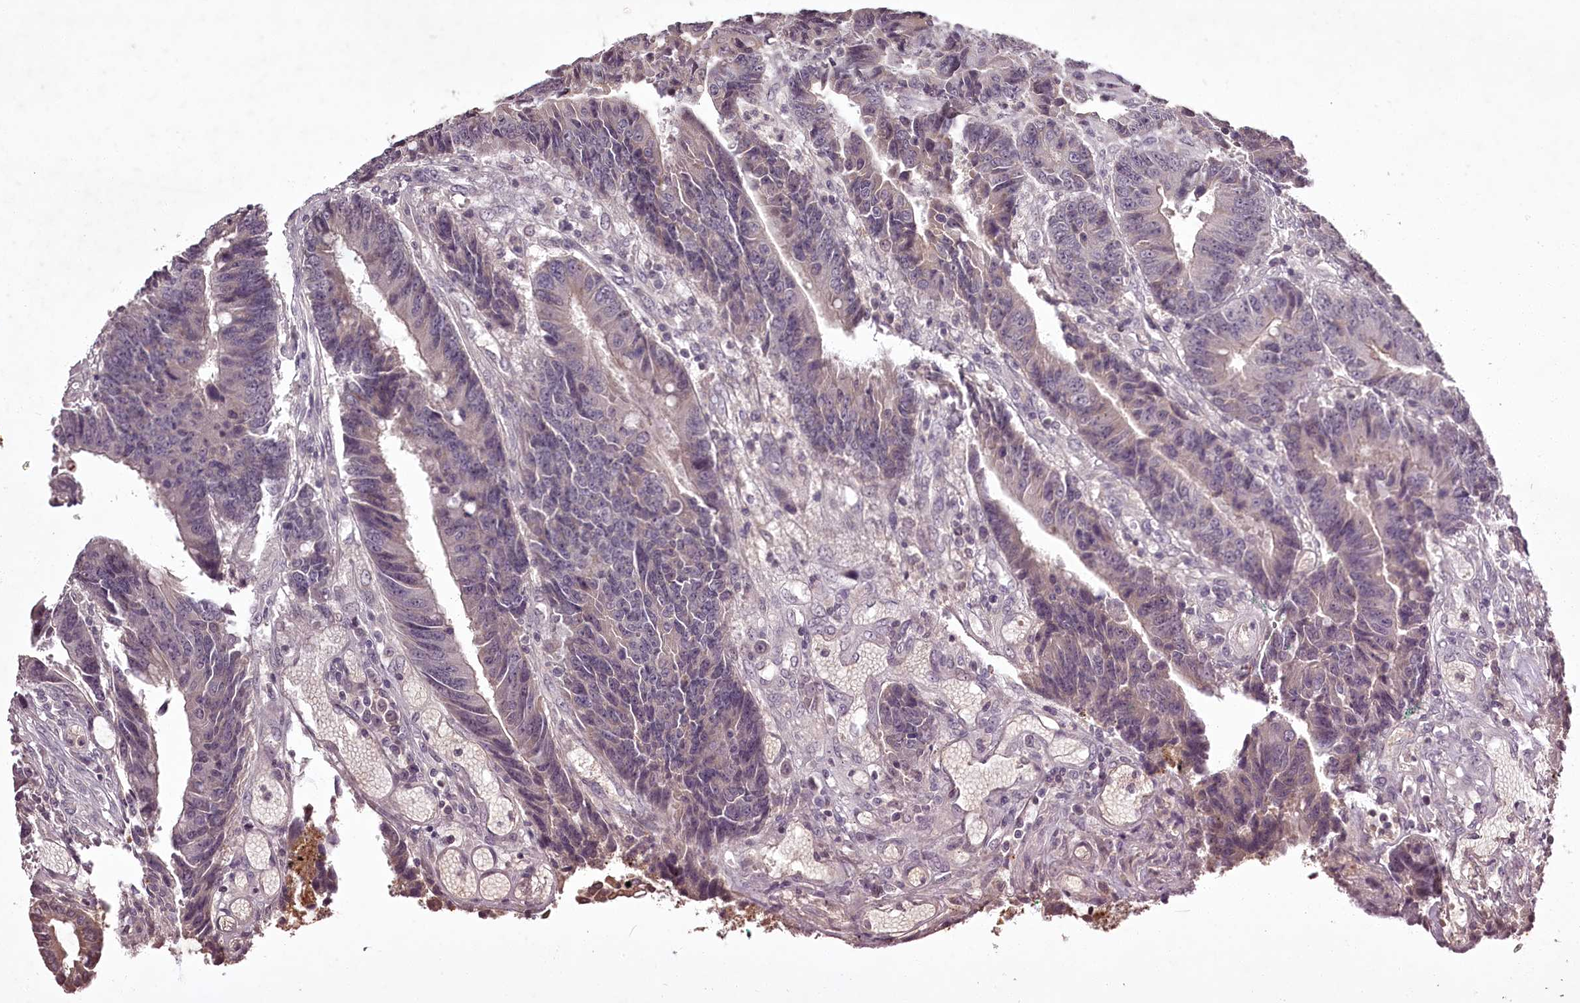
{"staining": {"intensity": "weak", "quantity": "<25%", "location": "cytoplasmic/membranous"}, "tissue": "colorectal cancer", "cell_type": "Tumor cells", "image_type": "cancer", "snomed": [{"axis": "morphology", "description": "Adenocarcinoma, NOS"}, {"axis": "topography", "description": "Rectum"}], "caption": "High power microscopy micrograph of an immunohistochemistry photomicrograph of colorectal cancer (adenocarcinoma), revealing no significant positivity in tumor cells.", "gene": "RBMXL2", "patient": {"sex": "male", "age": 84}}